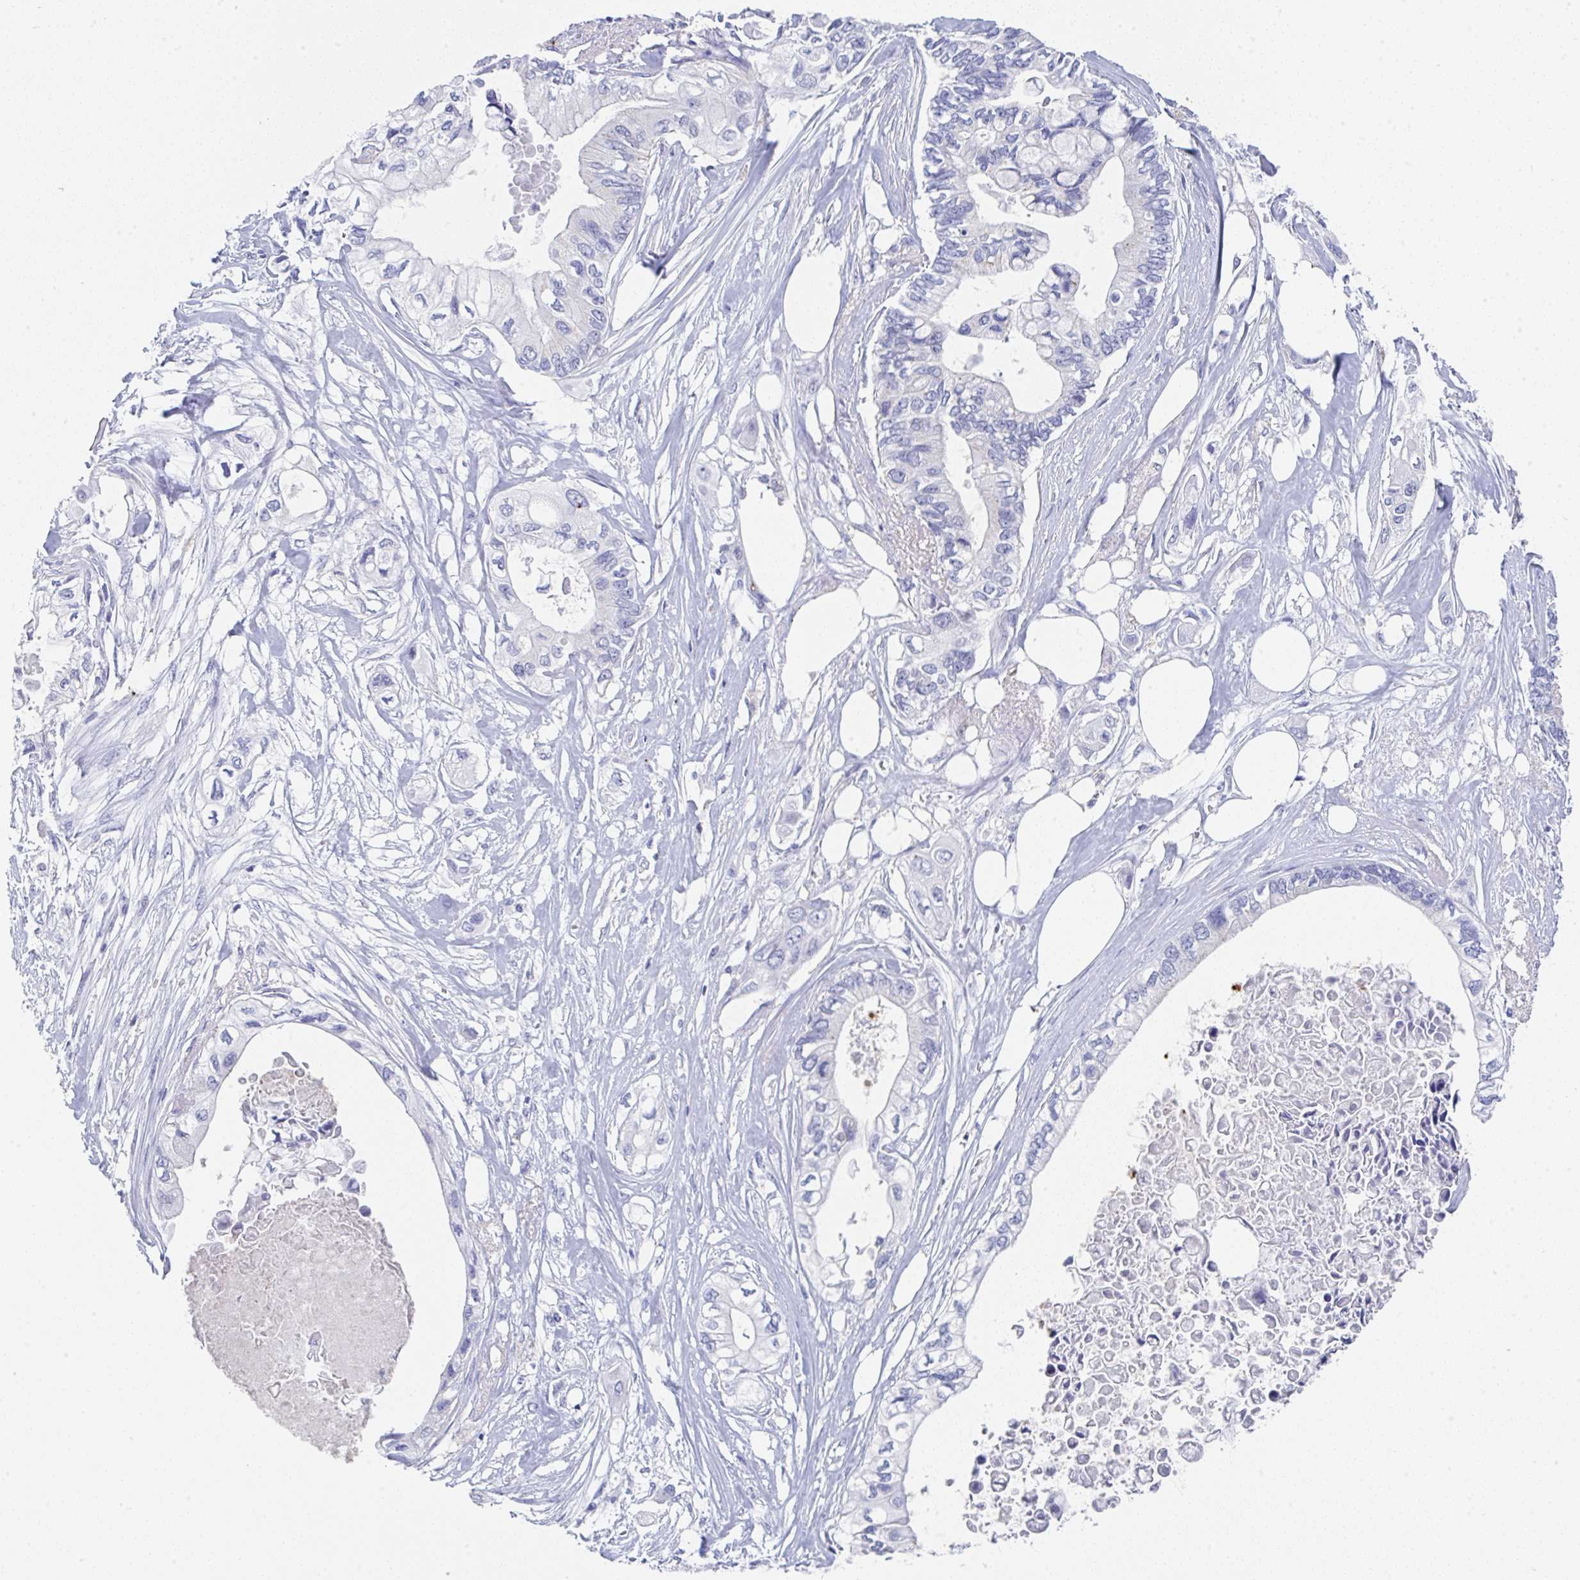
{"staining": {"intensity": "negative", "quantity": "none", "location": "none"}, "tissue": "pancreatic cancer", "cell_type": "Tumor cells", "image_type": "cancer", "snomed": [{"axis": "morphology", "description": "Adenocarcinoma, NOS"}, {"axis": "topography", "description": "Pancreas"}], "caption": "Tumor cells show no significant expression in pancreatic cancer (adenocarcinoma).", "gene": "TNFRSF8", "patient": {"sex": "female", "age": 63}}